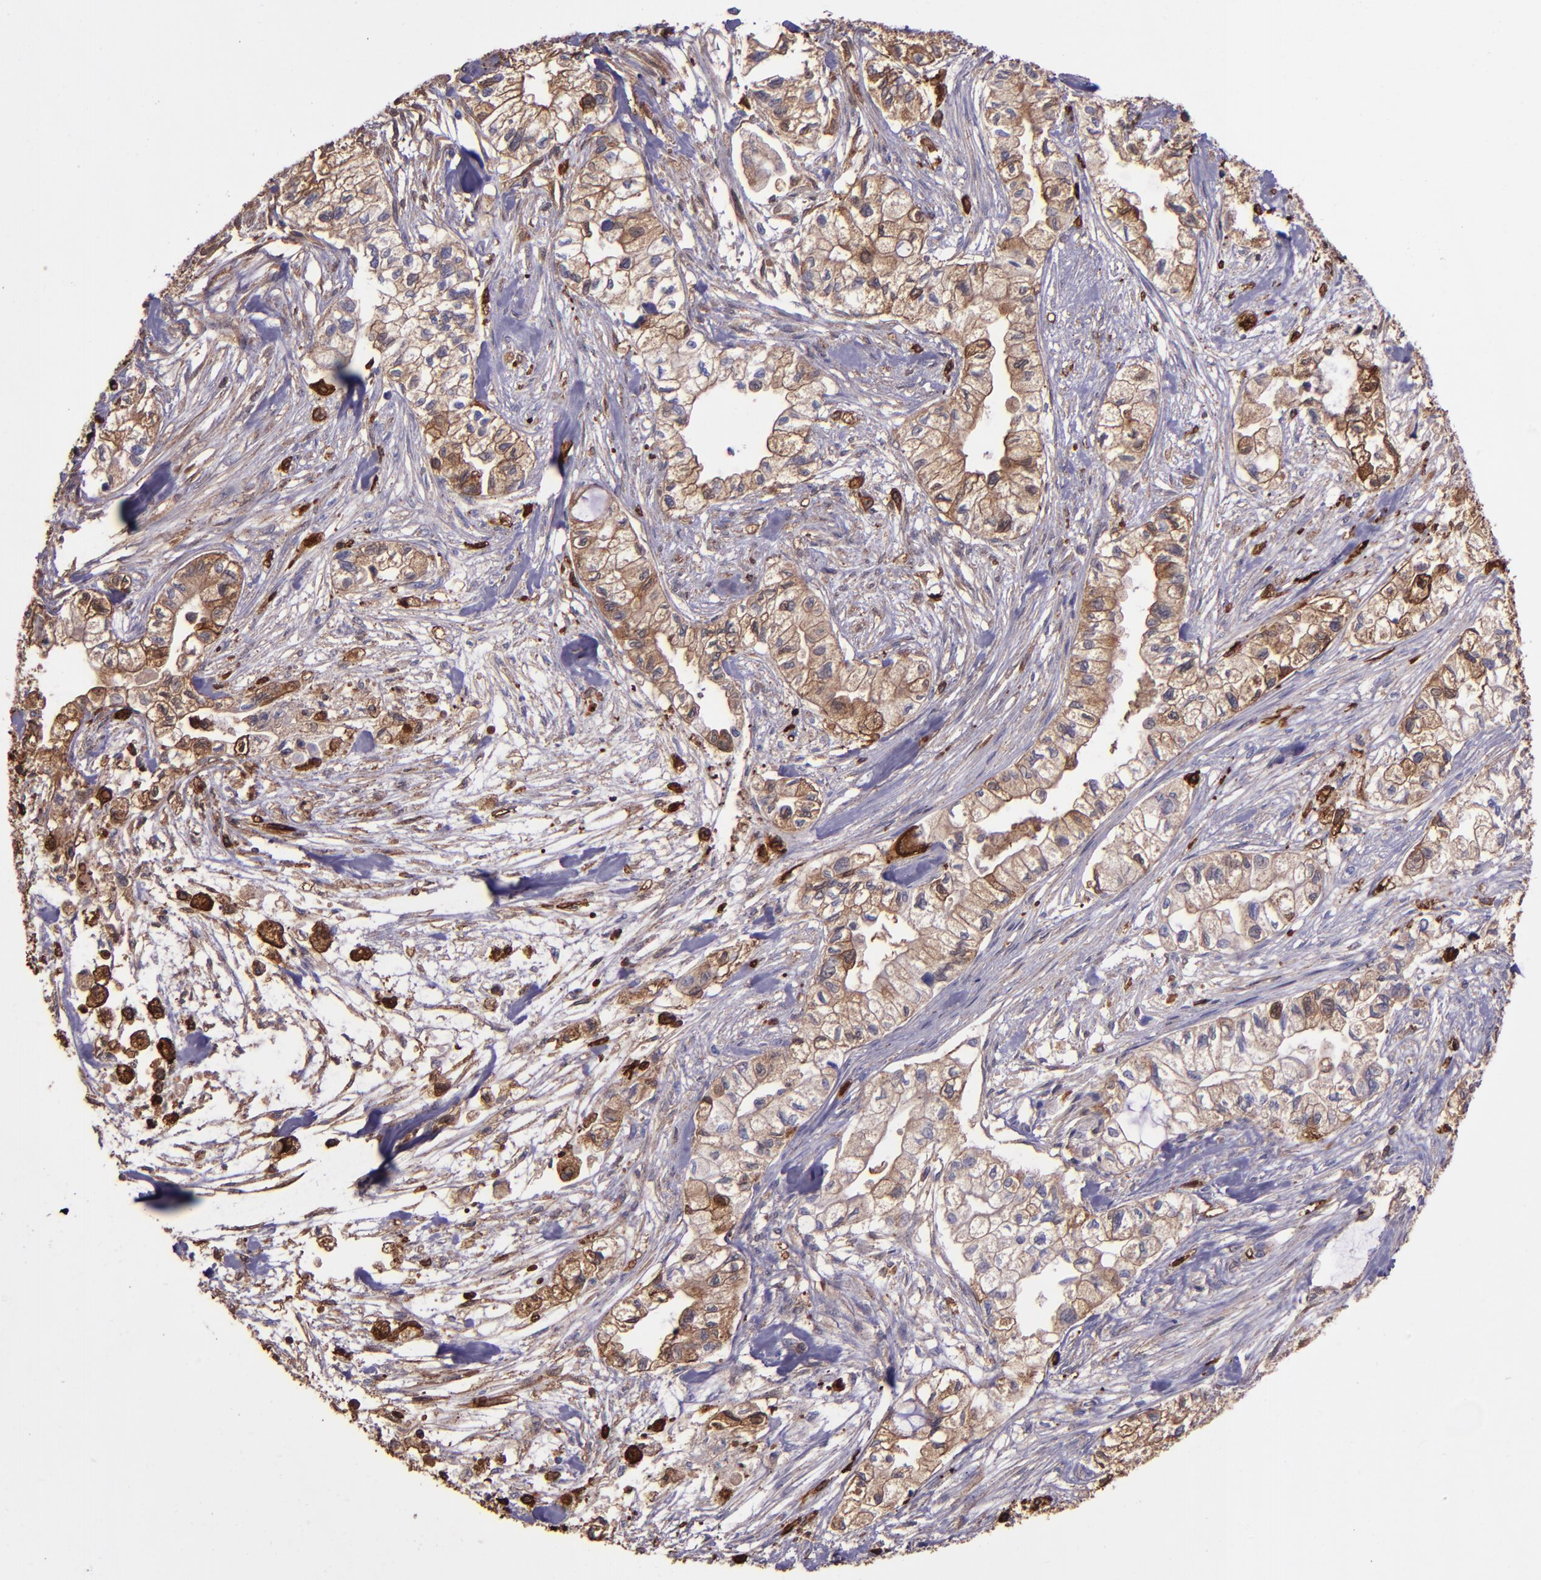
{"staining": {"intensity": "moderate", "quantity": ">75%", "location": "cytoplasmic/membranous"}, "tissue": "pancreatic cancer", "cell_type": "Tumor cells", "image_type": "cancer", "snomed": [{"axis": "morphology", "description": "Adenocarcinoma, NOS"}, {"axis": "topography", "description": "Pancreas"}], "caption": "Immunohistochemical staining of human pancreatic cancer shows medium levels of moderate cytoplasmic/membranous staining in about >75% of tumor cells.", "gene": "WASHC1", "patient": {"sex": "male", "age": 79}}